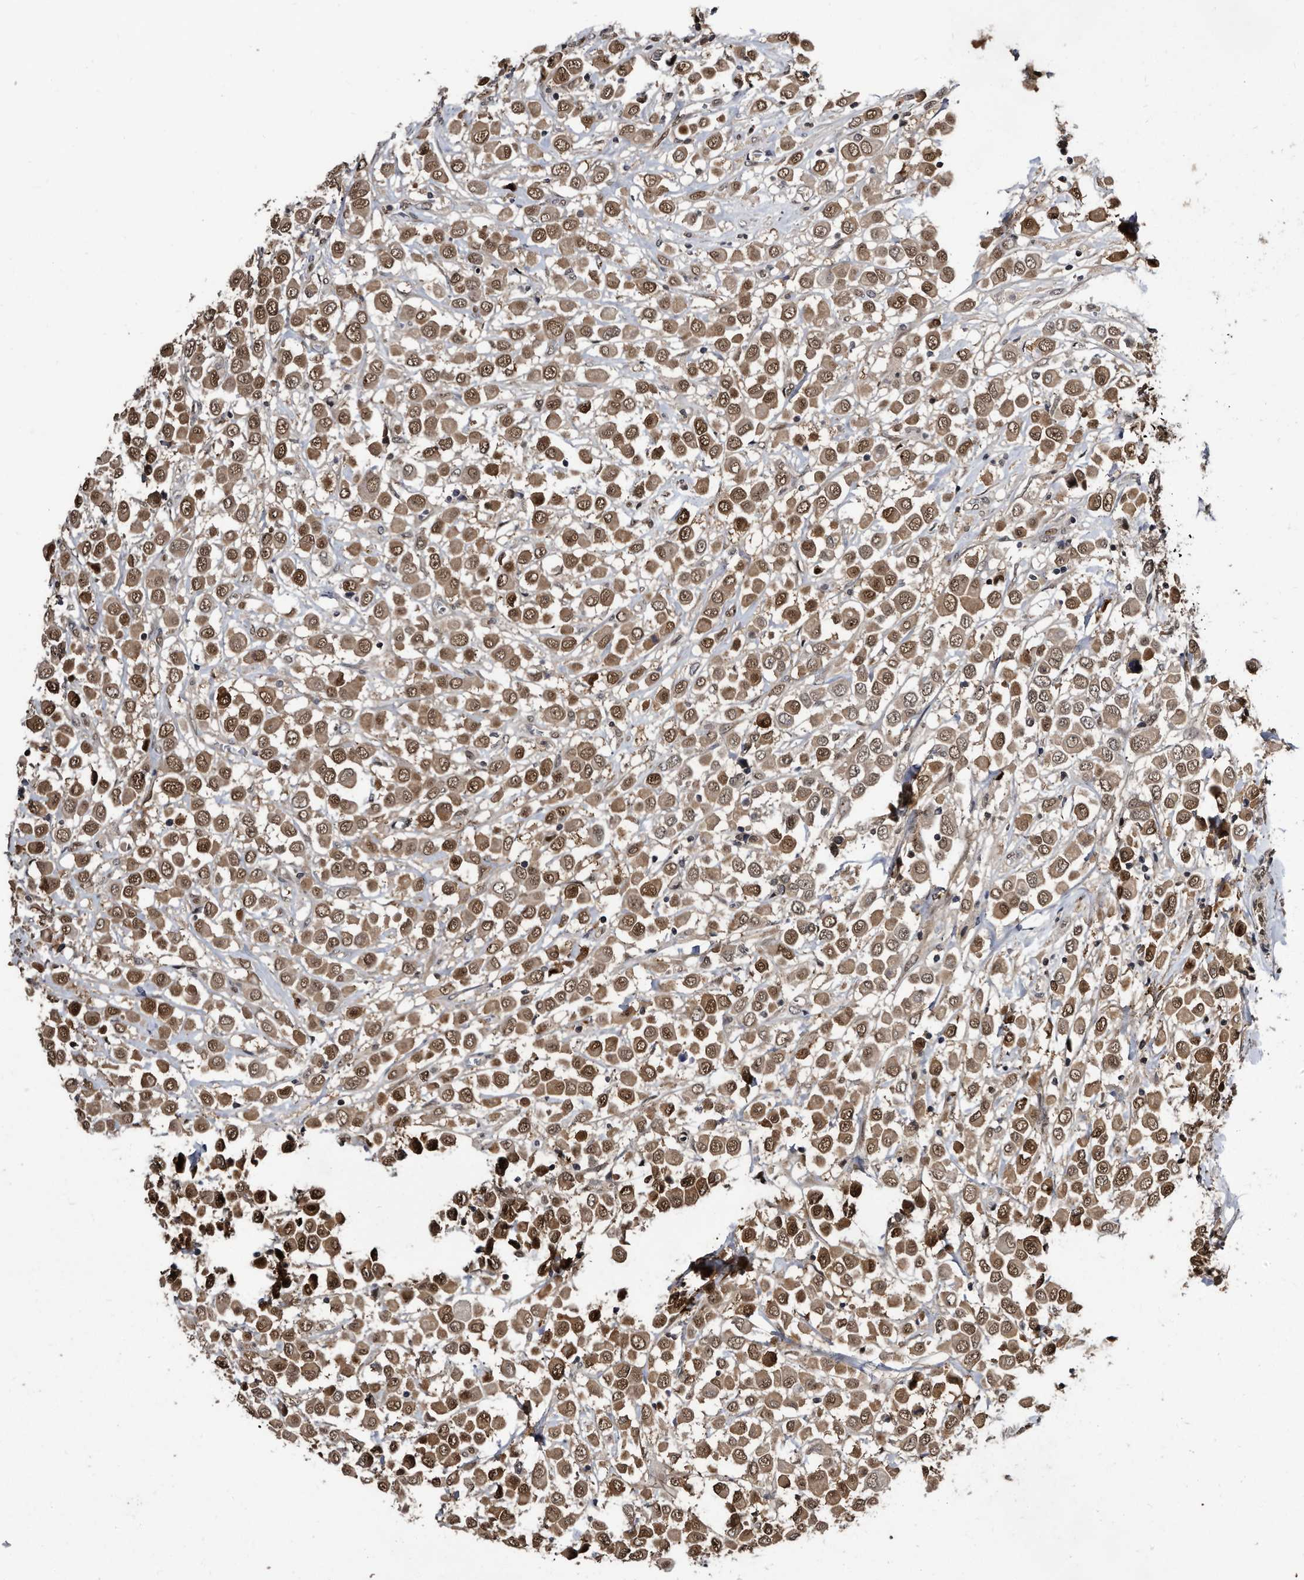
{"staining": {"intensity": "moderate", "quantity": ">75%", "location": "cytoplasmic/membranous,nuclear"}, "tissue": "breast cancer", "cell_type": "Tumor cells", "image_type": "cancer", "snomed": [{"axis": "morphology", "description": "Duct carcinoma"}, {"axis": "topography", "description": "Breast"}], "caption": "Immunohistochemical staining of breast infiltrating ductal carcinoma displays moderate cytoplasmic/membranous and nuclear protein positivity in about >75% of tumor cells.", "gene": "RAD23B", "patient": {"sex": "female", "age": 61}}